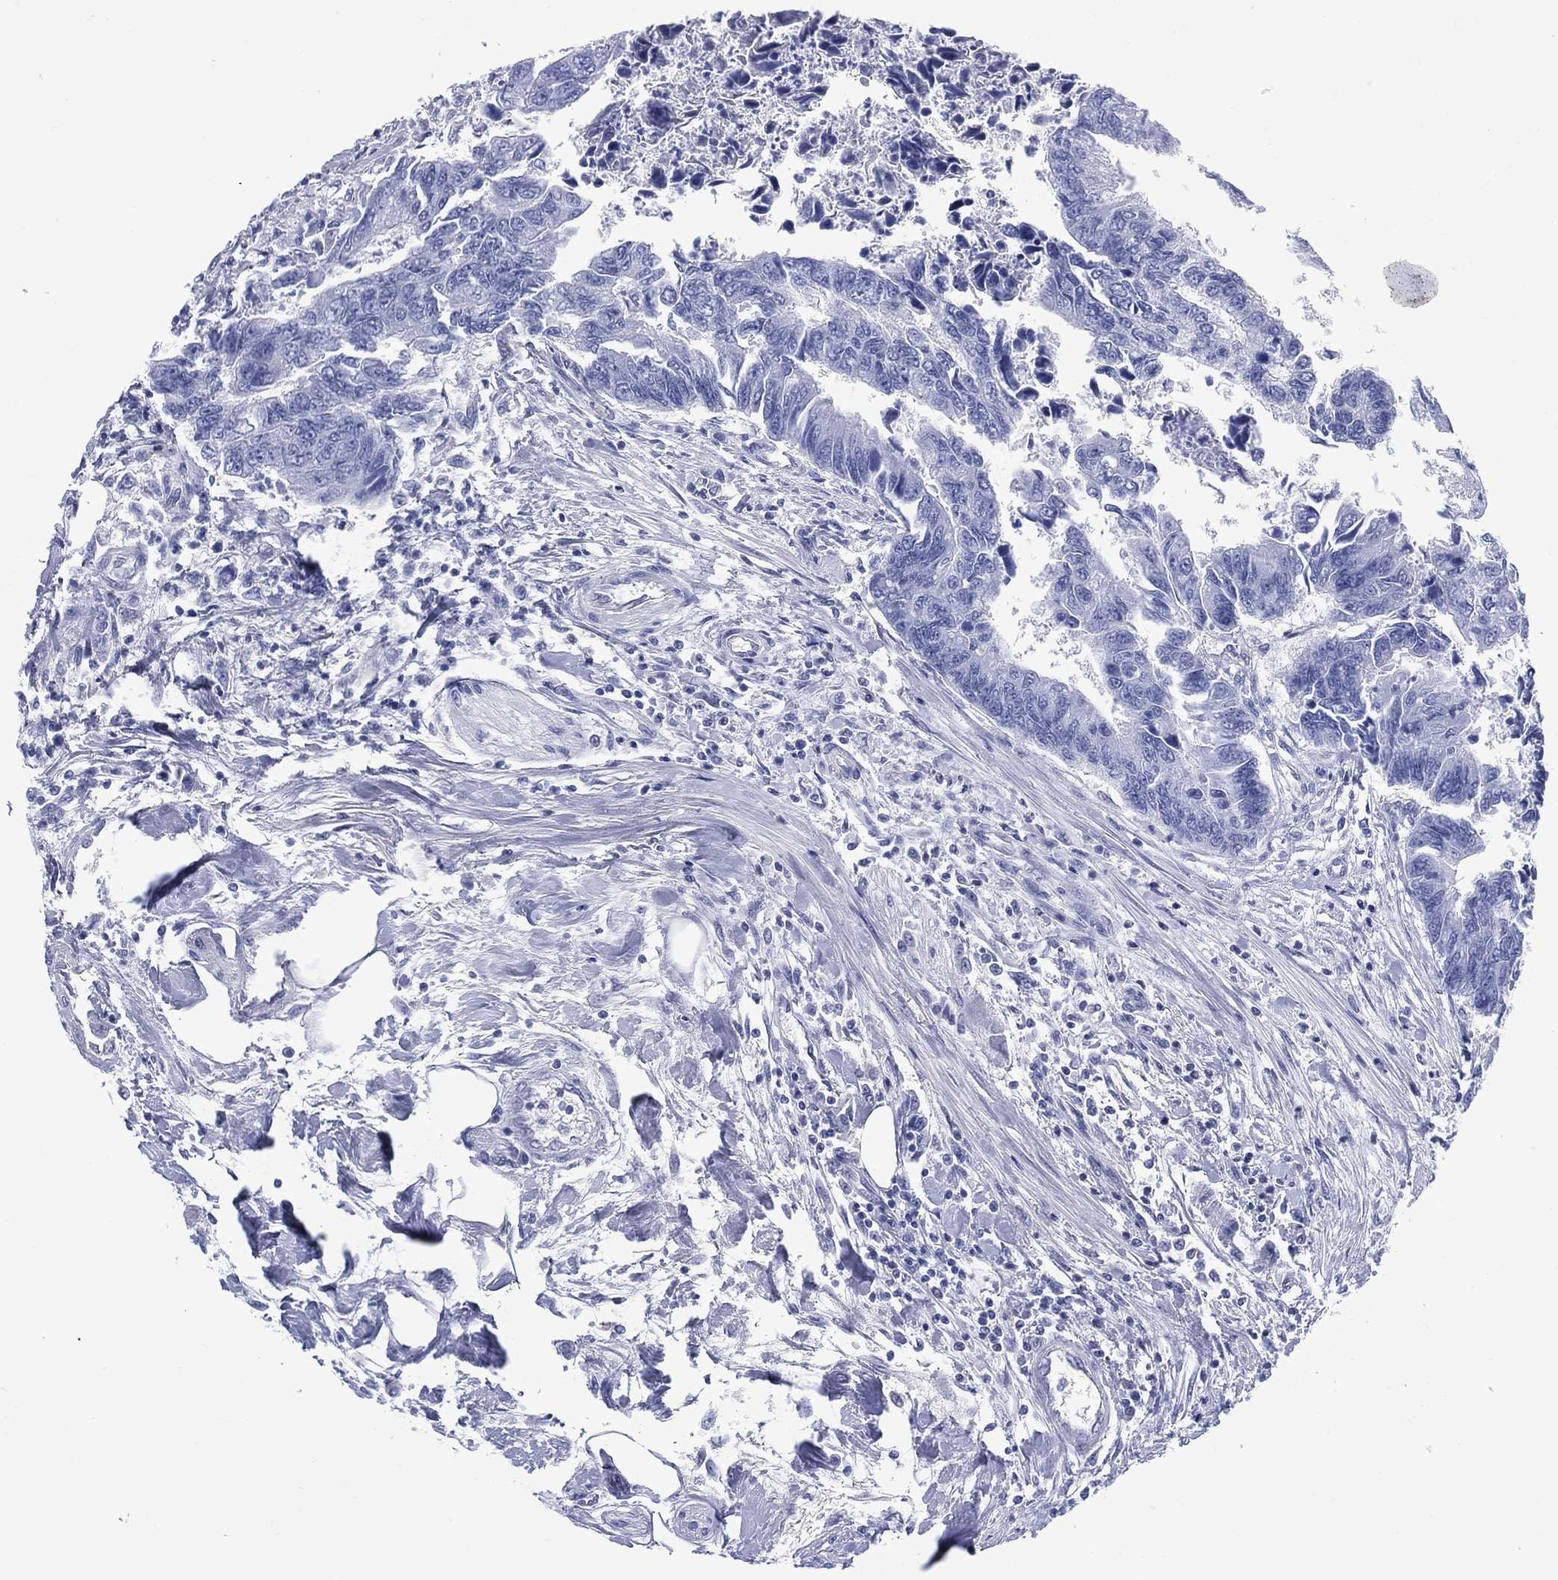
{"staining": {"intensity": "negative", "quantity": "none", "location": "none"}, "tissue": "colorectal cancer", "cell_type": "Tumor cells", "image_type": "cancer", "snomed": [{"axis": "morphology", "description": "Adenocarcinoma, NOS"}, {"axis": "topography", "description": "Colon"}], "caption": "Photomicrograph shows no protein positivity in tumor cells of colorectal adenocarcinoma tissue.", "gene": "DDI1", "patient": {"sex": "female", "age": 65}}